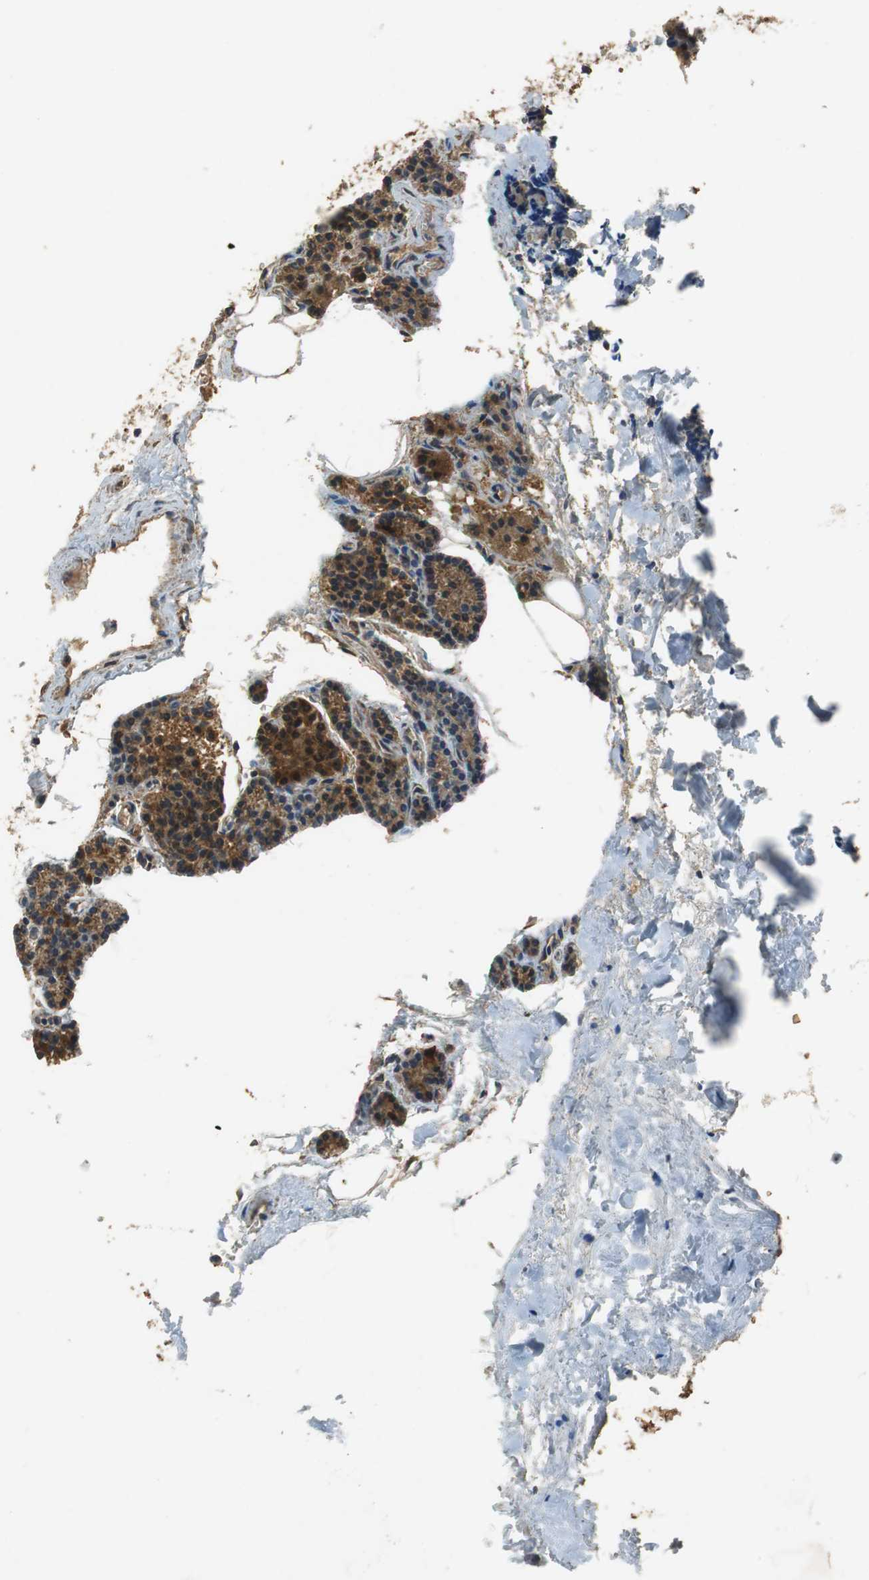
{"staining": {"intensity": "strong", "quantity": ">75%", "location": "cytoplasmic/membranous"}, "tissue": "parathyroid gland", "cell_type": "Glandular cells", "image_type": "normal", "snomed": [{"axis": "morphology", "description": "Normal tissue, NOS"}, {"axis": "topography", "description": "Parathyroid gland"}], "caption": "Immunohistochemistry micrograph of benign parathyroid gland: parathyroid gland stained using immunohistochemistry exhibits high levels of strong protein expression localized specifically in the cytoplasmic/membranous of glandular cells, appearing as a cytoplasmic/membranous brown color.", "gene": "ALDH4A1", "patient": {"sex": "female", "age": 50}}